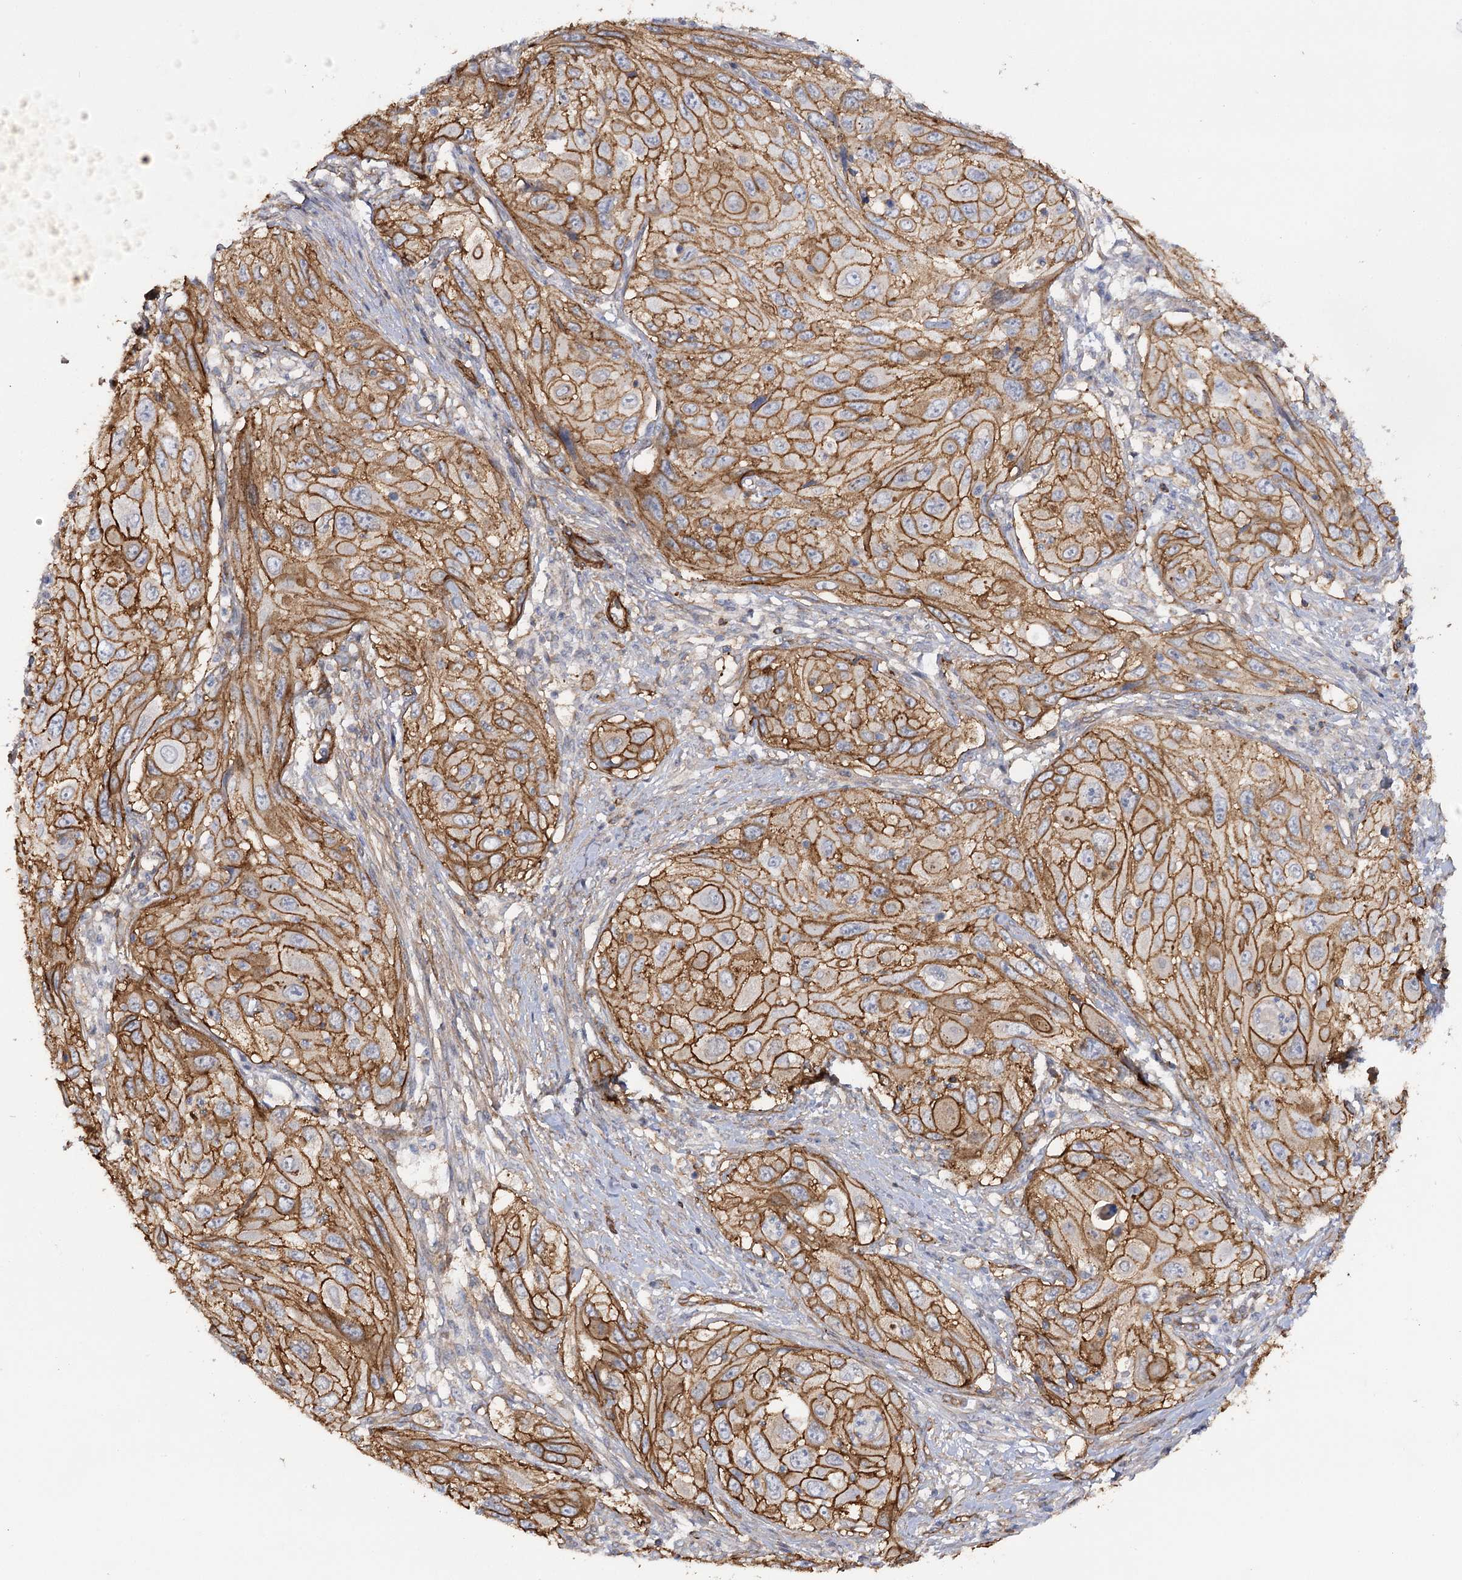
{"staining": {"intensity": "strong", "quantity": ">75%", "location": "cytoplasmic/membranous"}, "tissue": "cervical cancer", "cell_type": "Tumor cells", "image_type": "cancer", "snomed": [{"axis": "morphology", "description": "Squamous cell carcinoma, NOS"}, {"axis": "topography", "description": "Cervix"}], "caption": "Immunohistochemical staining of cervical squamous cell carcinoma displays high levels of strong cytoplasmic/membranous protein staining in approximately >75% of tumor cells. Nuclei are stained in blue.", "gene": "SYNPO2", "patient": {"sex": "female", "age": 42}}